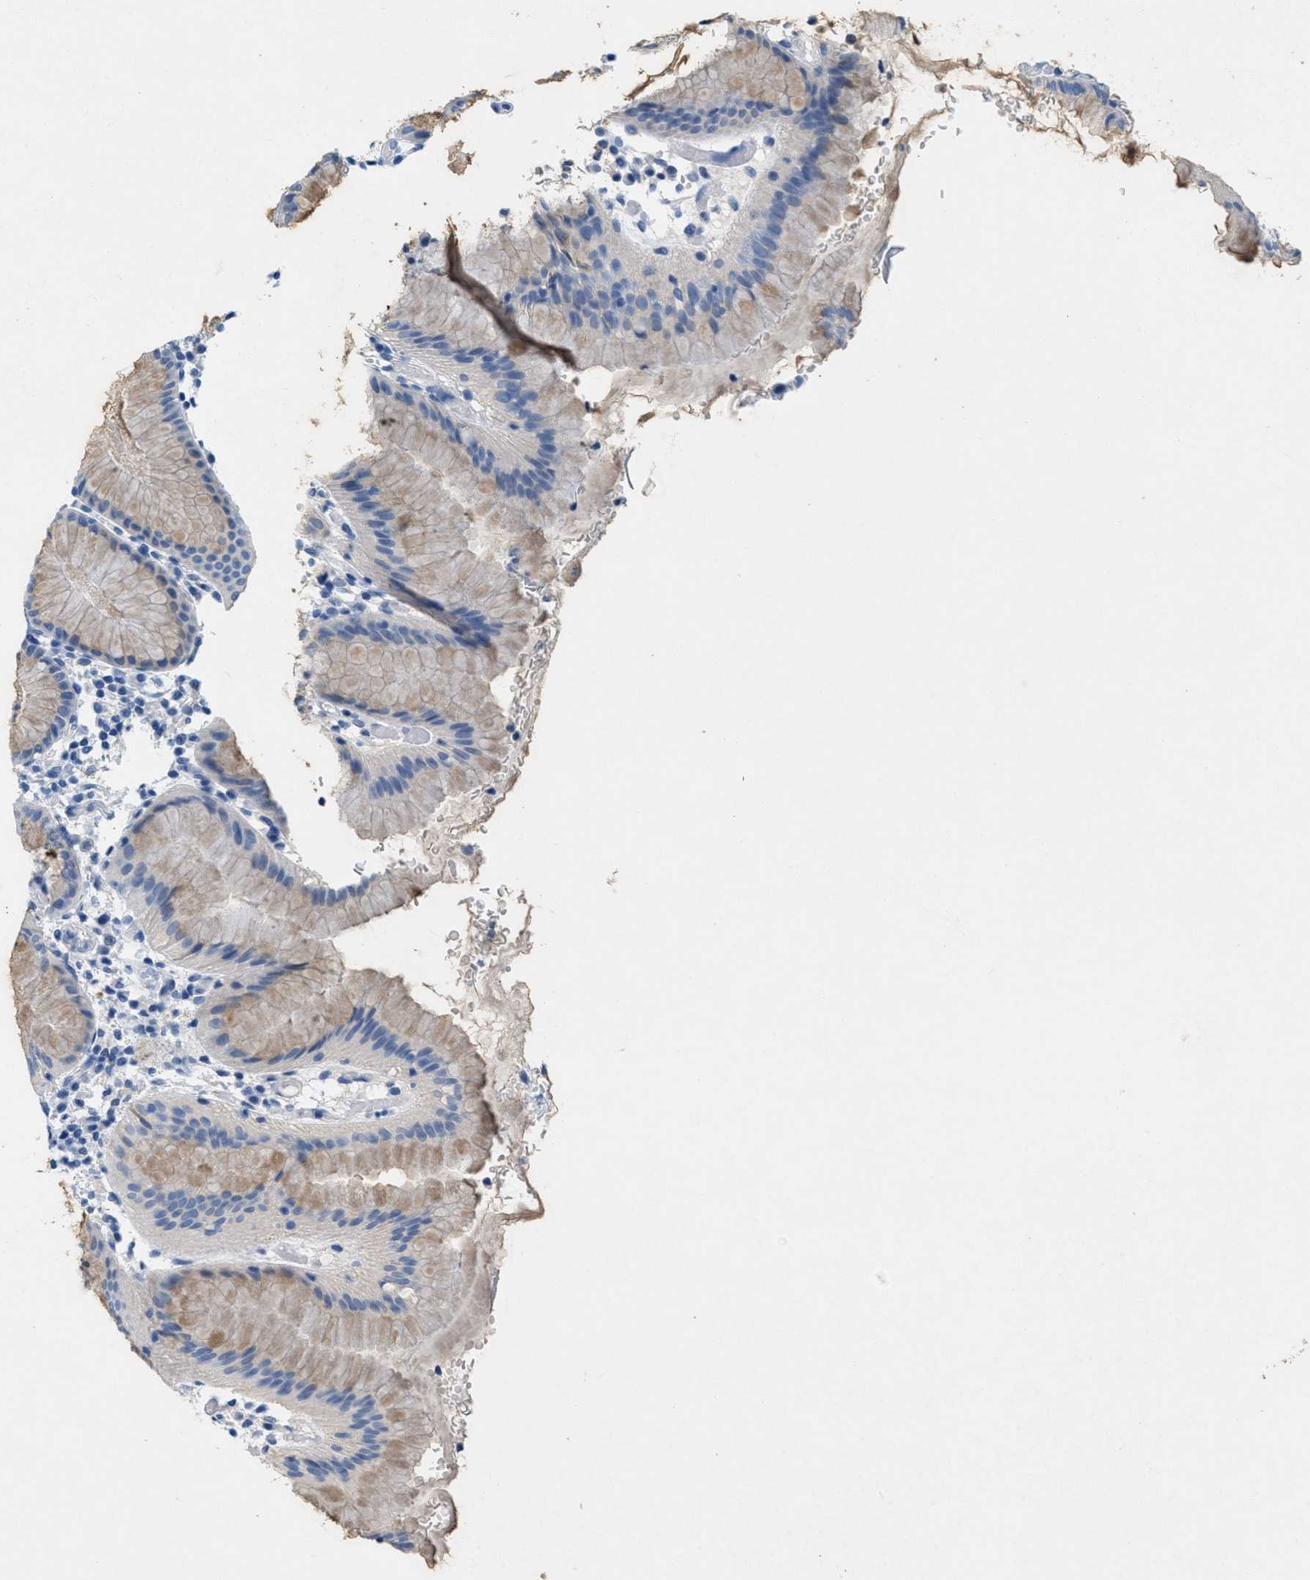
{"staining": {"intensity": "weak", "quantity": ">75%", "location": "cytoplasmic/membranous"}, "tissue": "stomach", "cell_type": "Glandular cells", "image_type": "normal", "snomed": [{"axis": "morphology", "description": "Normal tissue, NOS"}, {"axis": "topography", "description": "Stomach"}, {"axis": "topography", "description": "Stomach, lower"}], "caption": "A histopathology image showing weak cytoplasmic/membranous staining in approximately >75% of glandular cells in unremarkable stomach, as visualized by brown immunohistochemical staining.", "gene": "GPM6A", "patient": {"sex": "female", "age": 75}}